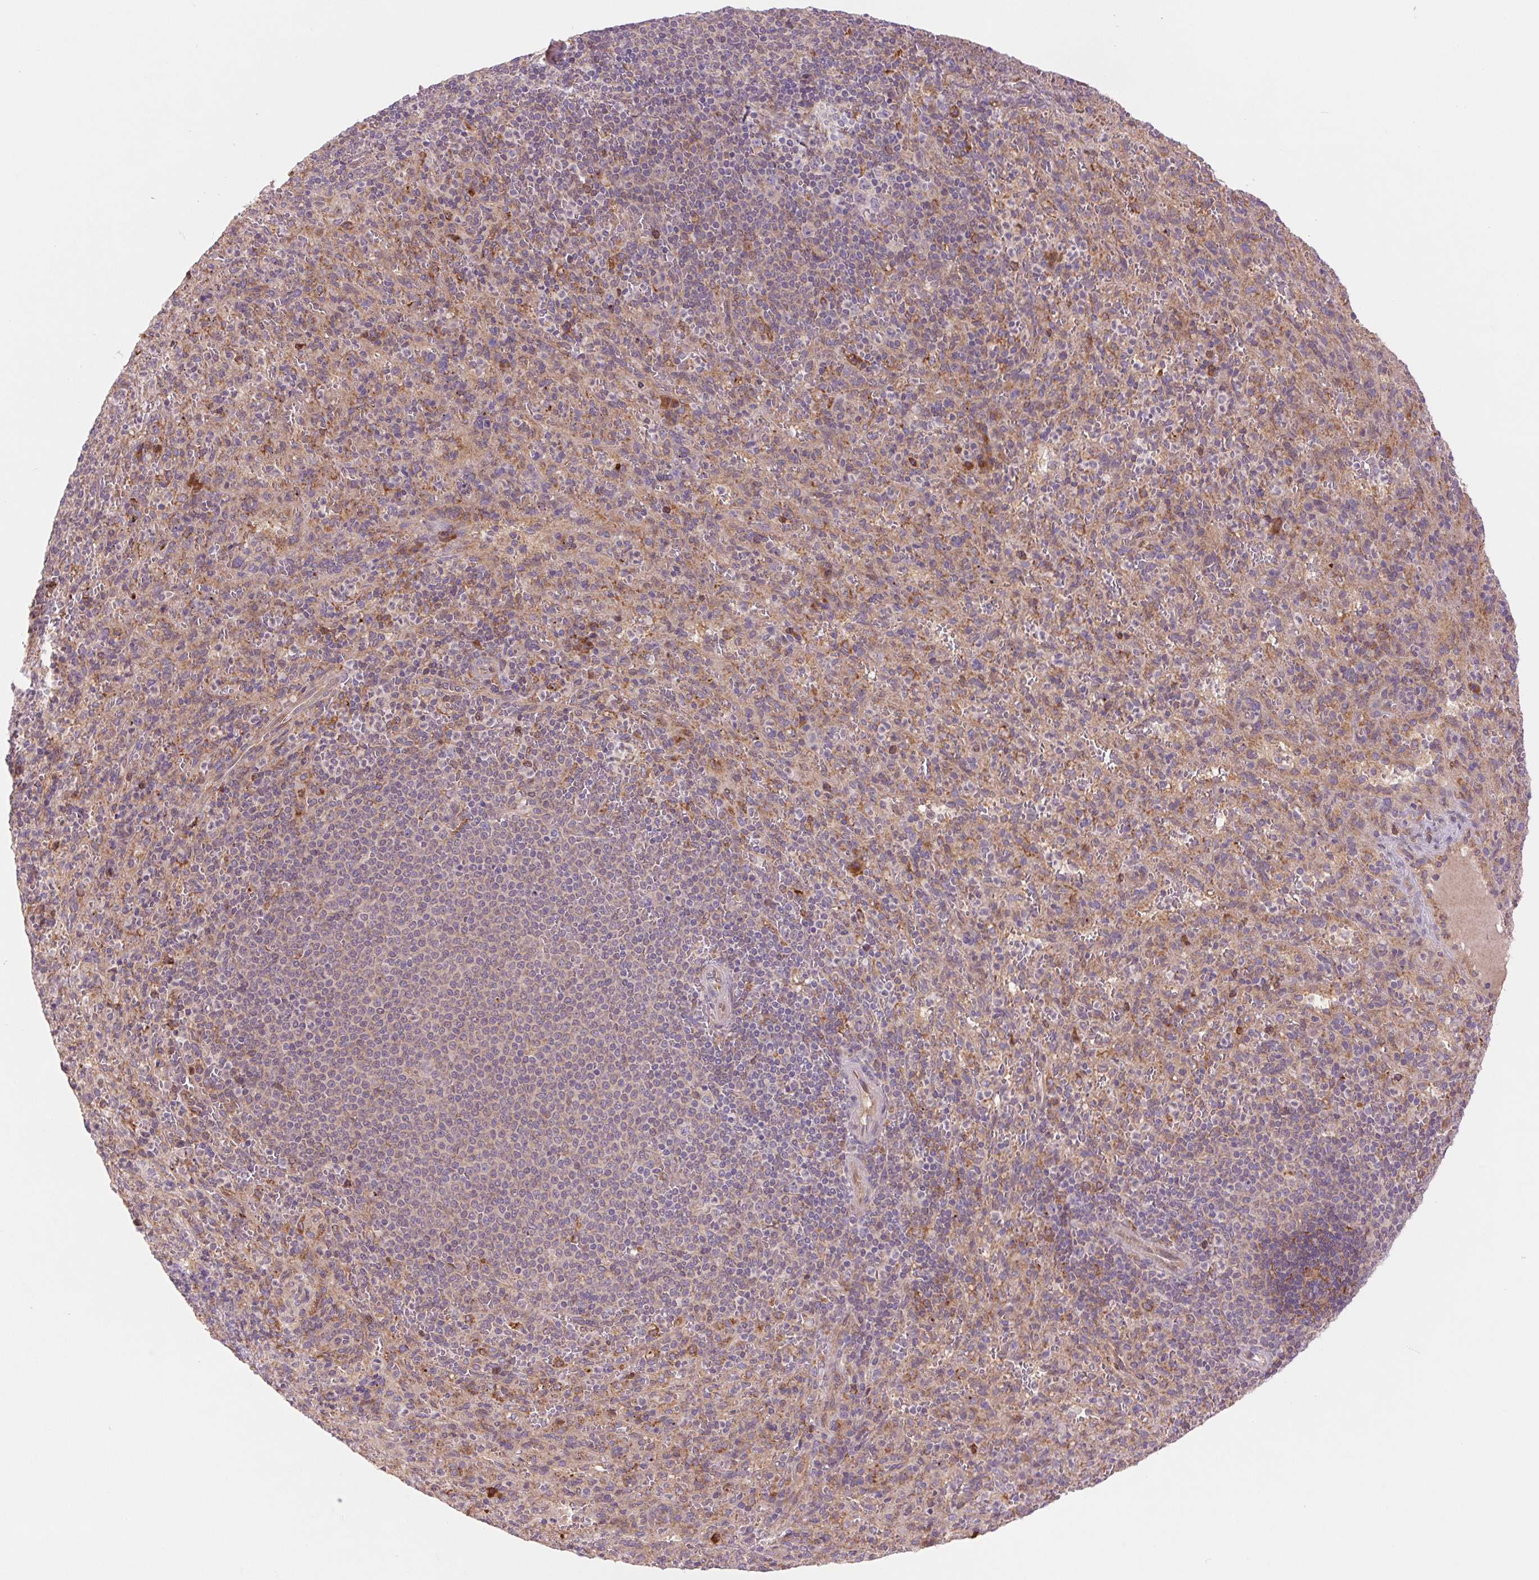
{"staining": {"intensity": "weak", "quantity": "<25%", "location": "cytoplasmic/membranous"}, "tissue": "spleen", "cell_type": "Cells in red pulp", "image_type": "normal", "snomed": [{"axis": "morphology", "description": "Normal tissue, NOS"}, {"axis": "topography", "description": "Spleen"}], "caption": "The histopathology image demonstrates no significant positivity in cells in red pulp of spleen. (Stains: DAB (3,3'-diaminobenzidine) immunohistochemistry with hematoxylin counter stain, Microscopy: brightfield microscopy at high magnification).", "gene": "KLHL20", "patient": {"sex": "male", "age": 57}}